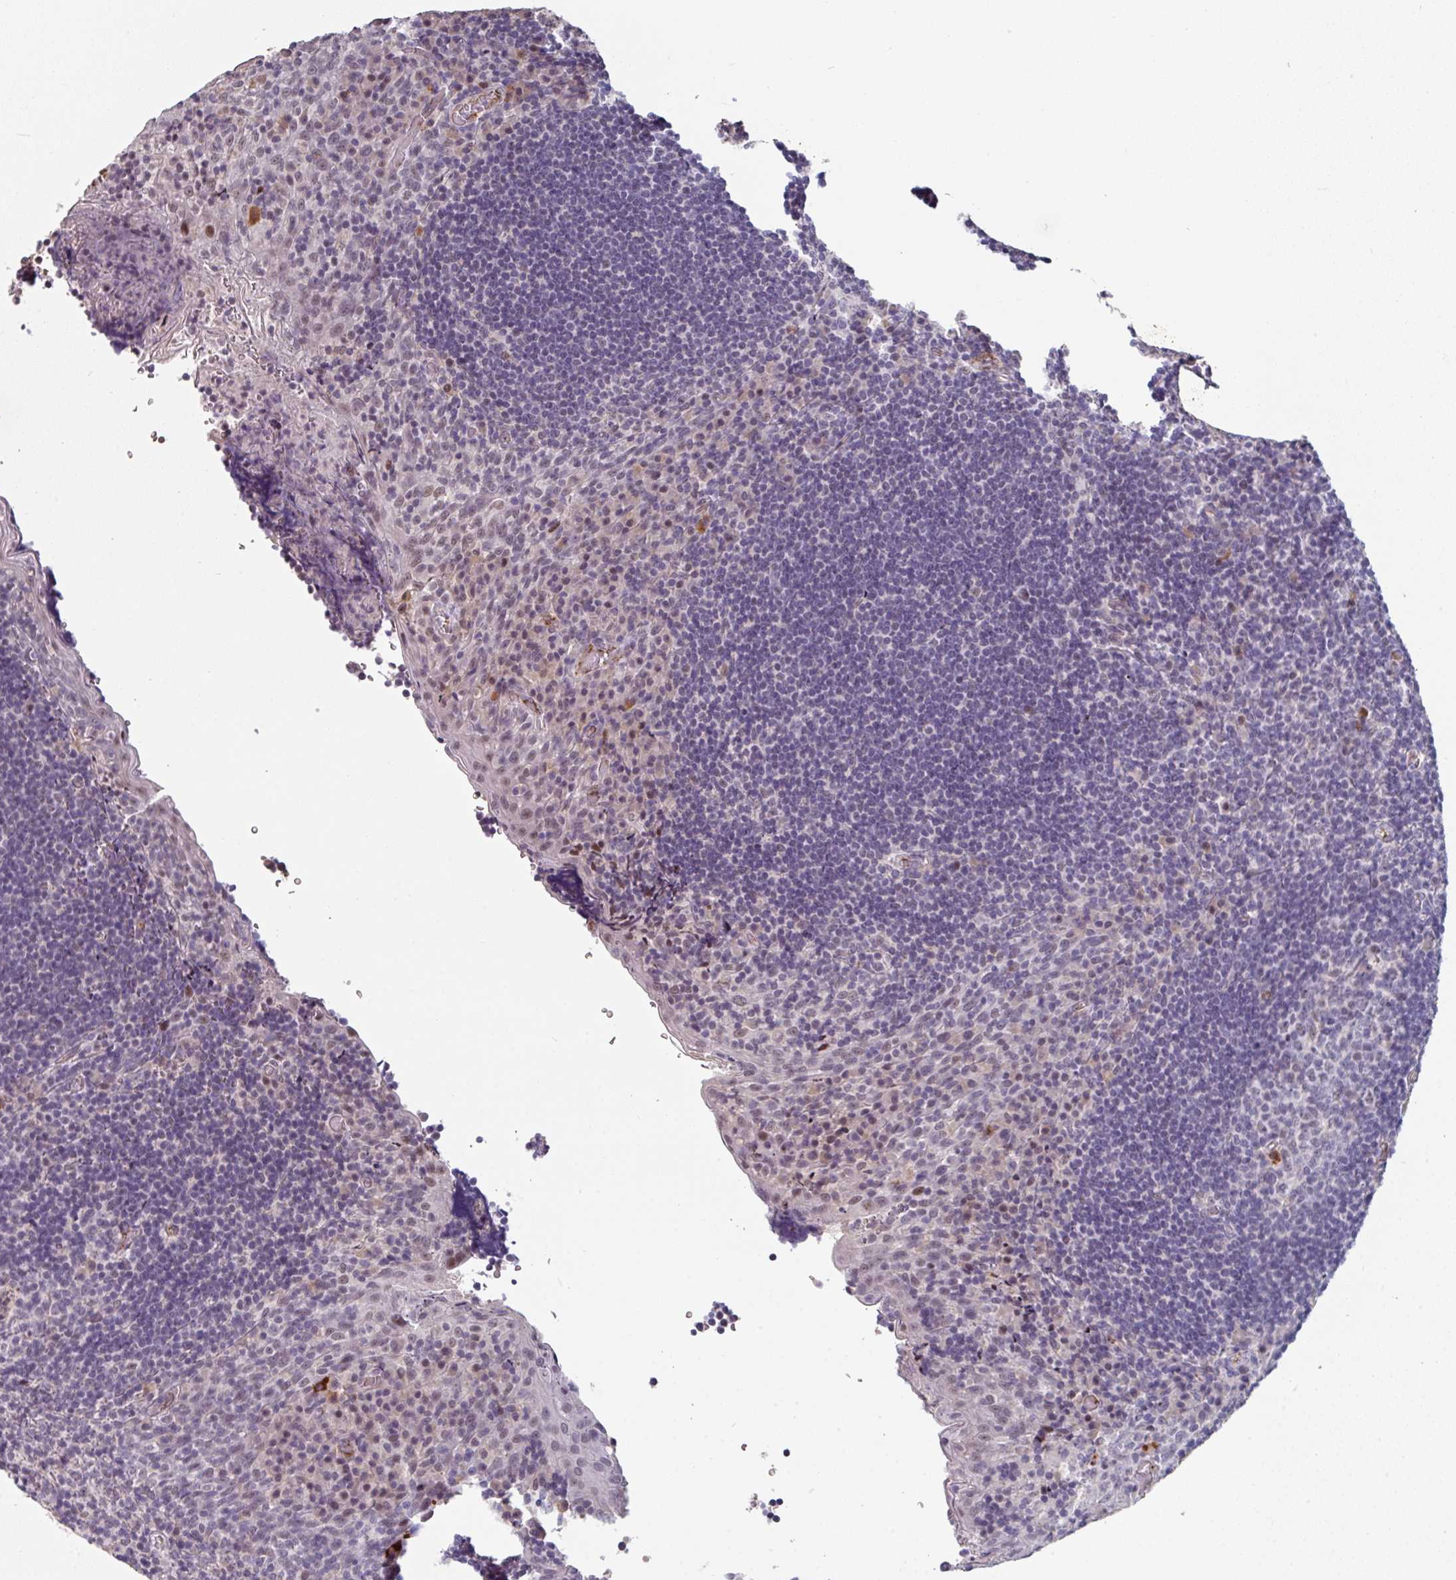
{"staining": {"intensity": "weak", "quantity": "<25%", "location": "nuclear"}, "tissue": "tonsil", "cell_type": "Germinal center cells", "image_type": "normal", "snomed": [{"axis": "morphology", "description": "Normal tissue, NOS"}, {"axis": "topography", "description": "Tonsil"}], "caption": "Immunohistochemistry (IHC) of unremarkable tonsil displays no staining in germinal center cells.", "gene": "SIDT2", "patient": {"sex": "male", "age": 17}}